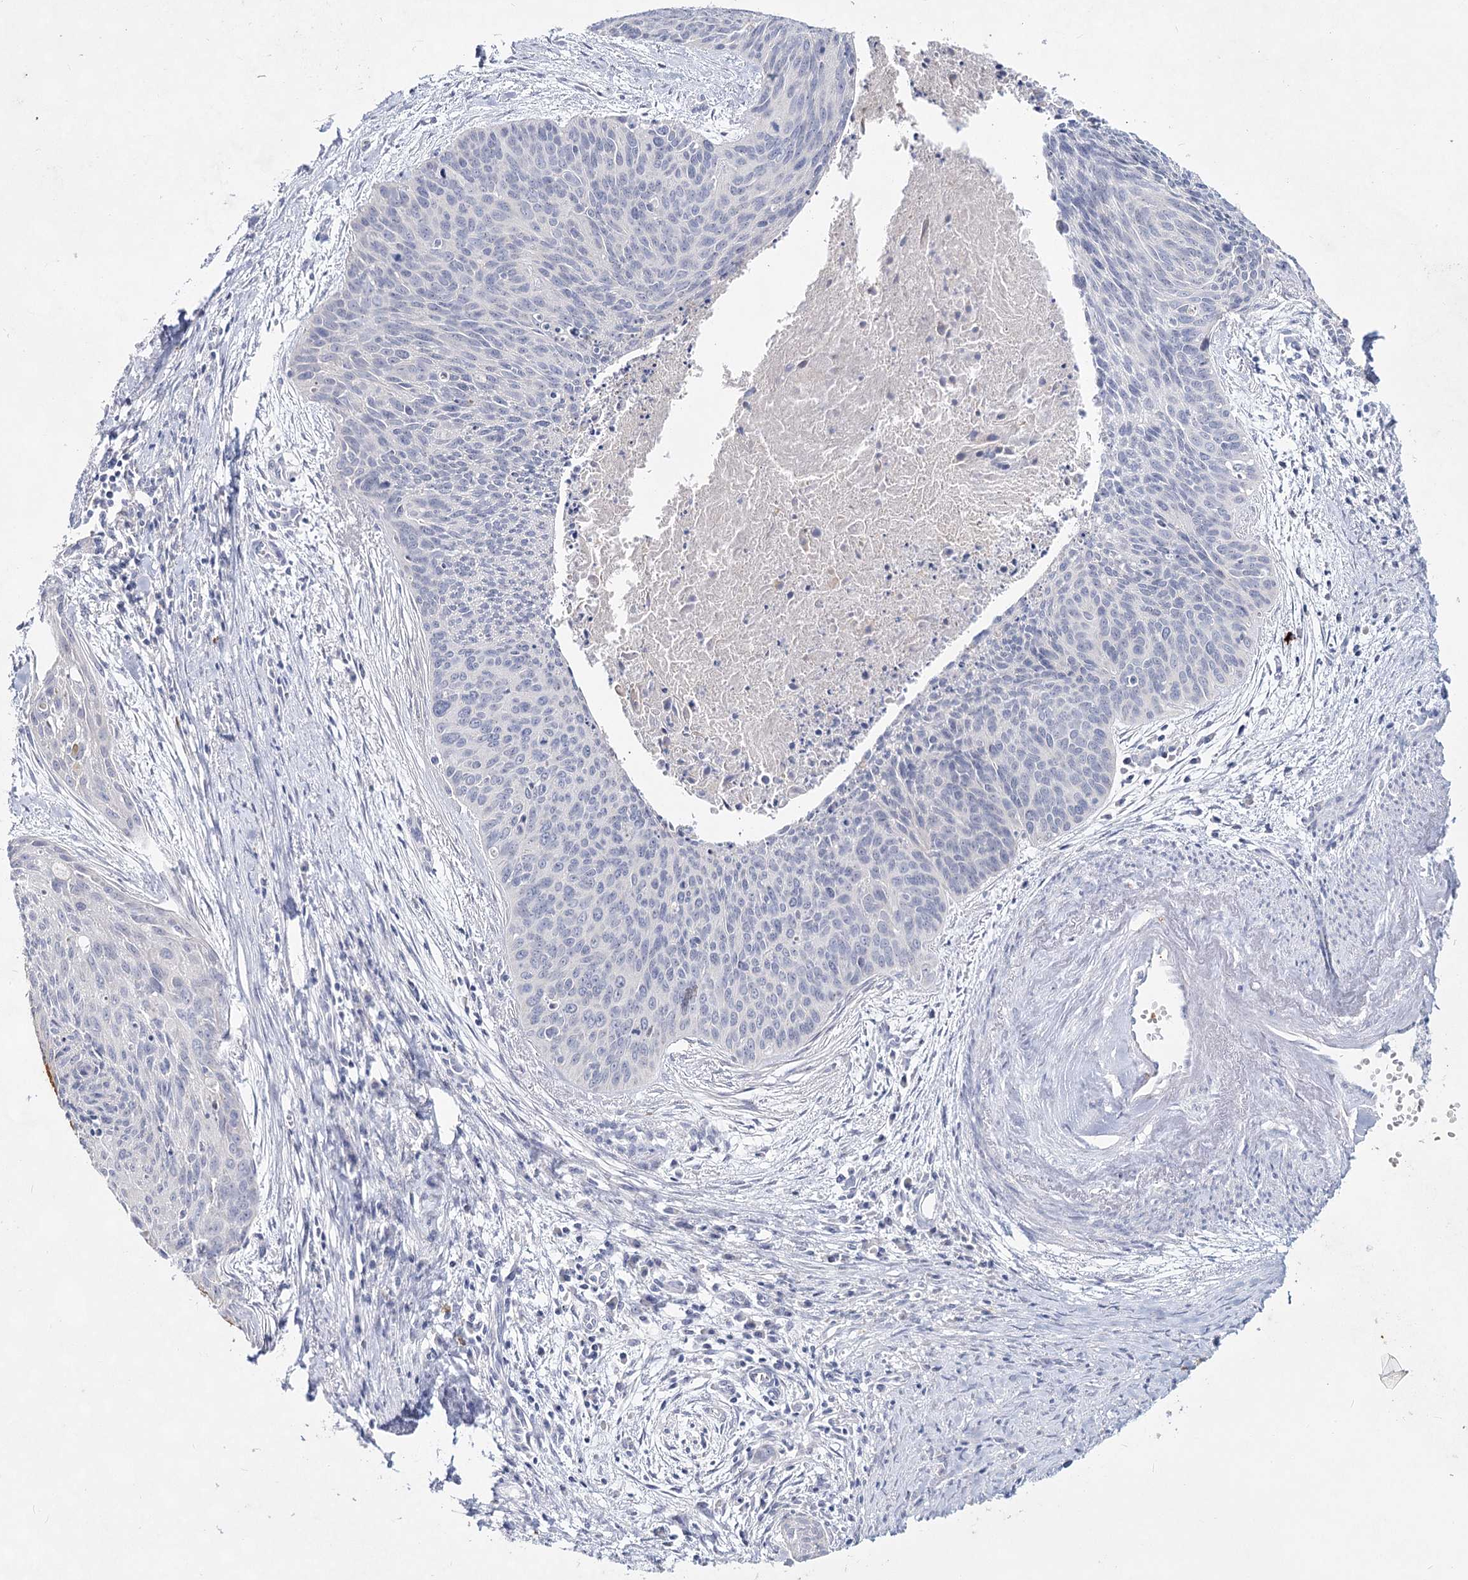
{"staining": {"intensity": "negative", "quantity": "none", "location": "none"}, "tissue": "cervical cancer", "cell_type": "Tumor cells", "image_type": "cancer", "snomed": [{"axis": "morphology", "description": "Squamous cell carcinoma, NOS"}, {"axis": "topography", "description": "Cervix"}], "caption": "The micrograph exhibits no staining of tumor cells in cervical squamous cell carcinoma.", "gene": "CCDC73", "patient": {"sex": "female", "age": 55}}